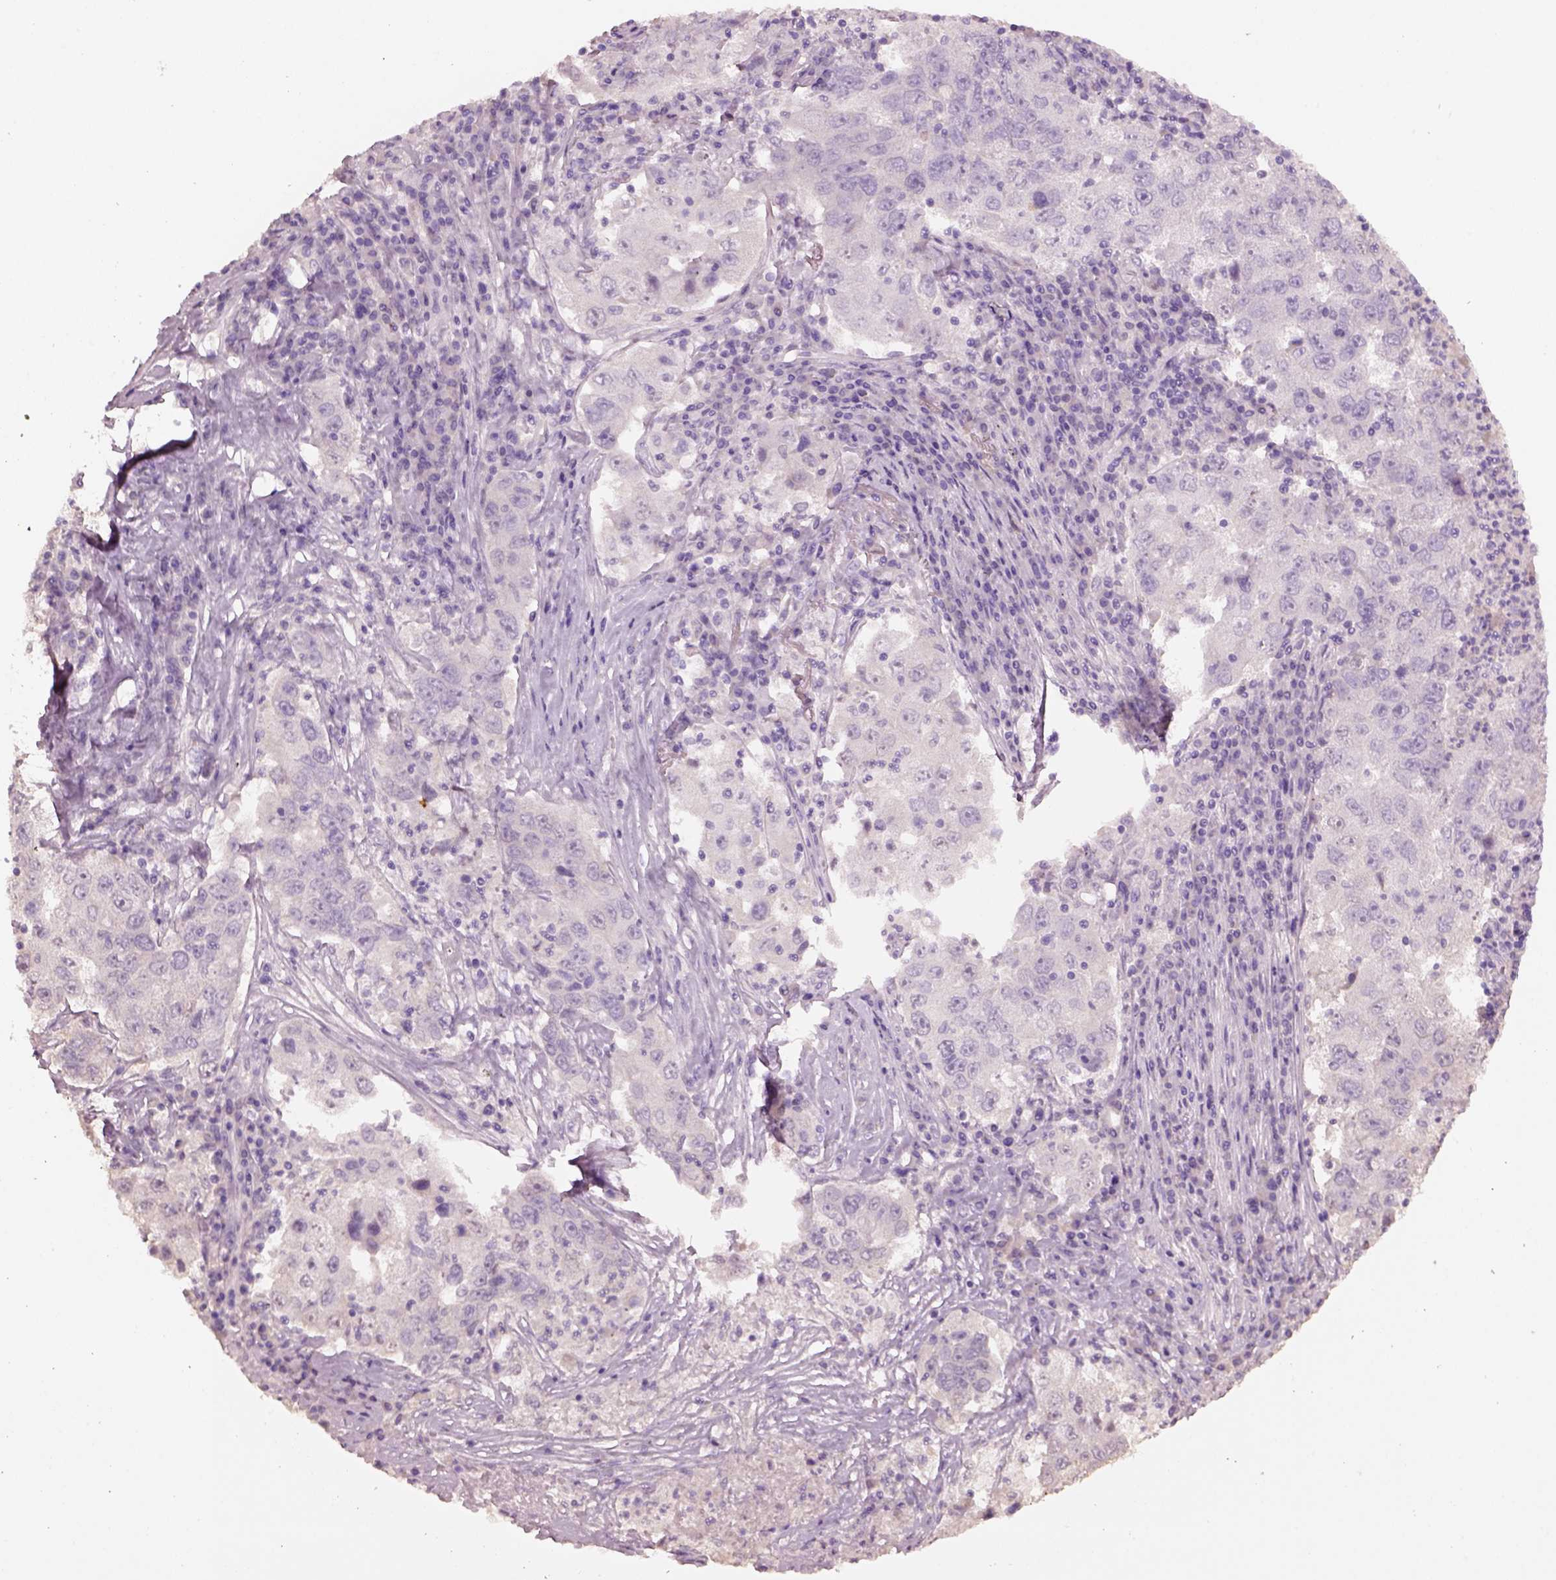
{"staining": {"intensity": "negative", "quantity": "none", "location": "none"}, "tissue": "lung cancer", "cell_type": "Tumor cells", "image_type": "cancer", "snomed": [{"axis": "morphology", "description": "Adenocarcinoma, NOS"}, {"axis": "topography", "description": "Lung"}], "caption": "Immunohistochemistry (IHC) micrograph of lung adenocarcinoma stained for a protein (brown), which shows no staining in tumor cells.", "gene": "KCNIP3", "patient": {"sex": "male", "age": 73}}